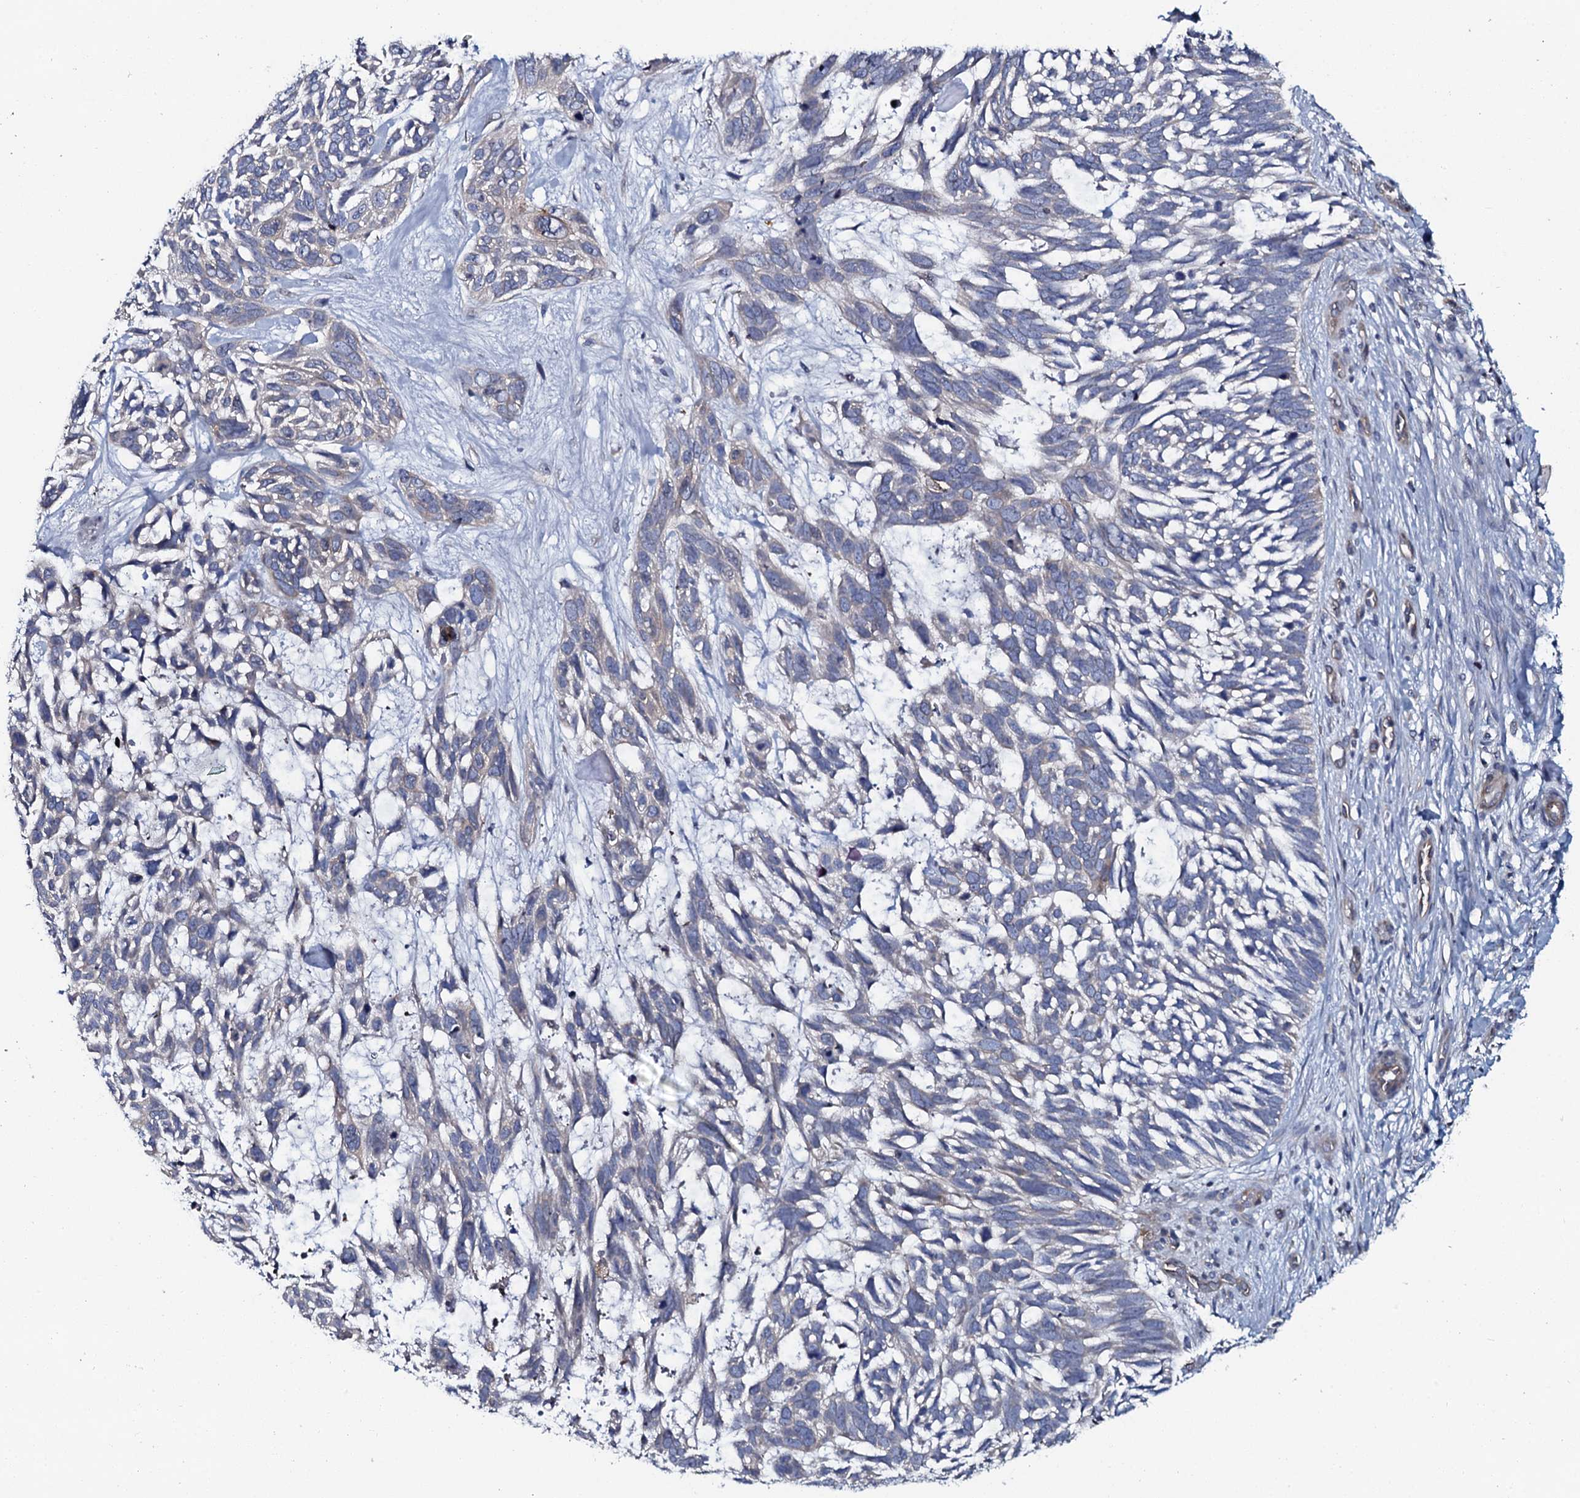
{"staining": {"intensity": "negative", "quantity": "none", "location": "none"}, "tissue": "skin cancer", "cell_type": "Tumor cells", "image_type": "cancer", "snomed": [{"axis": "morphology", "description": "Basal cell carcinoma"}, {"axis": "topography", "description": "Skin"}], "caption": "This is a micrograph of immunohistochemistry staining of skin basal cell carcinoma, which shows no expression in tumor cells.", "gene": "TMEM151A", "patient": {"sex": "male", "age": 88}}